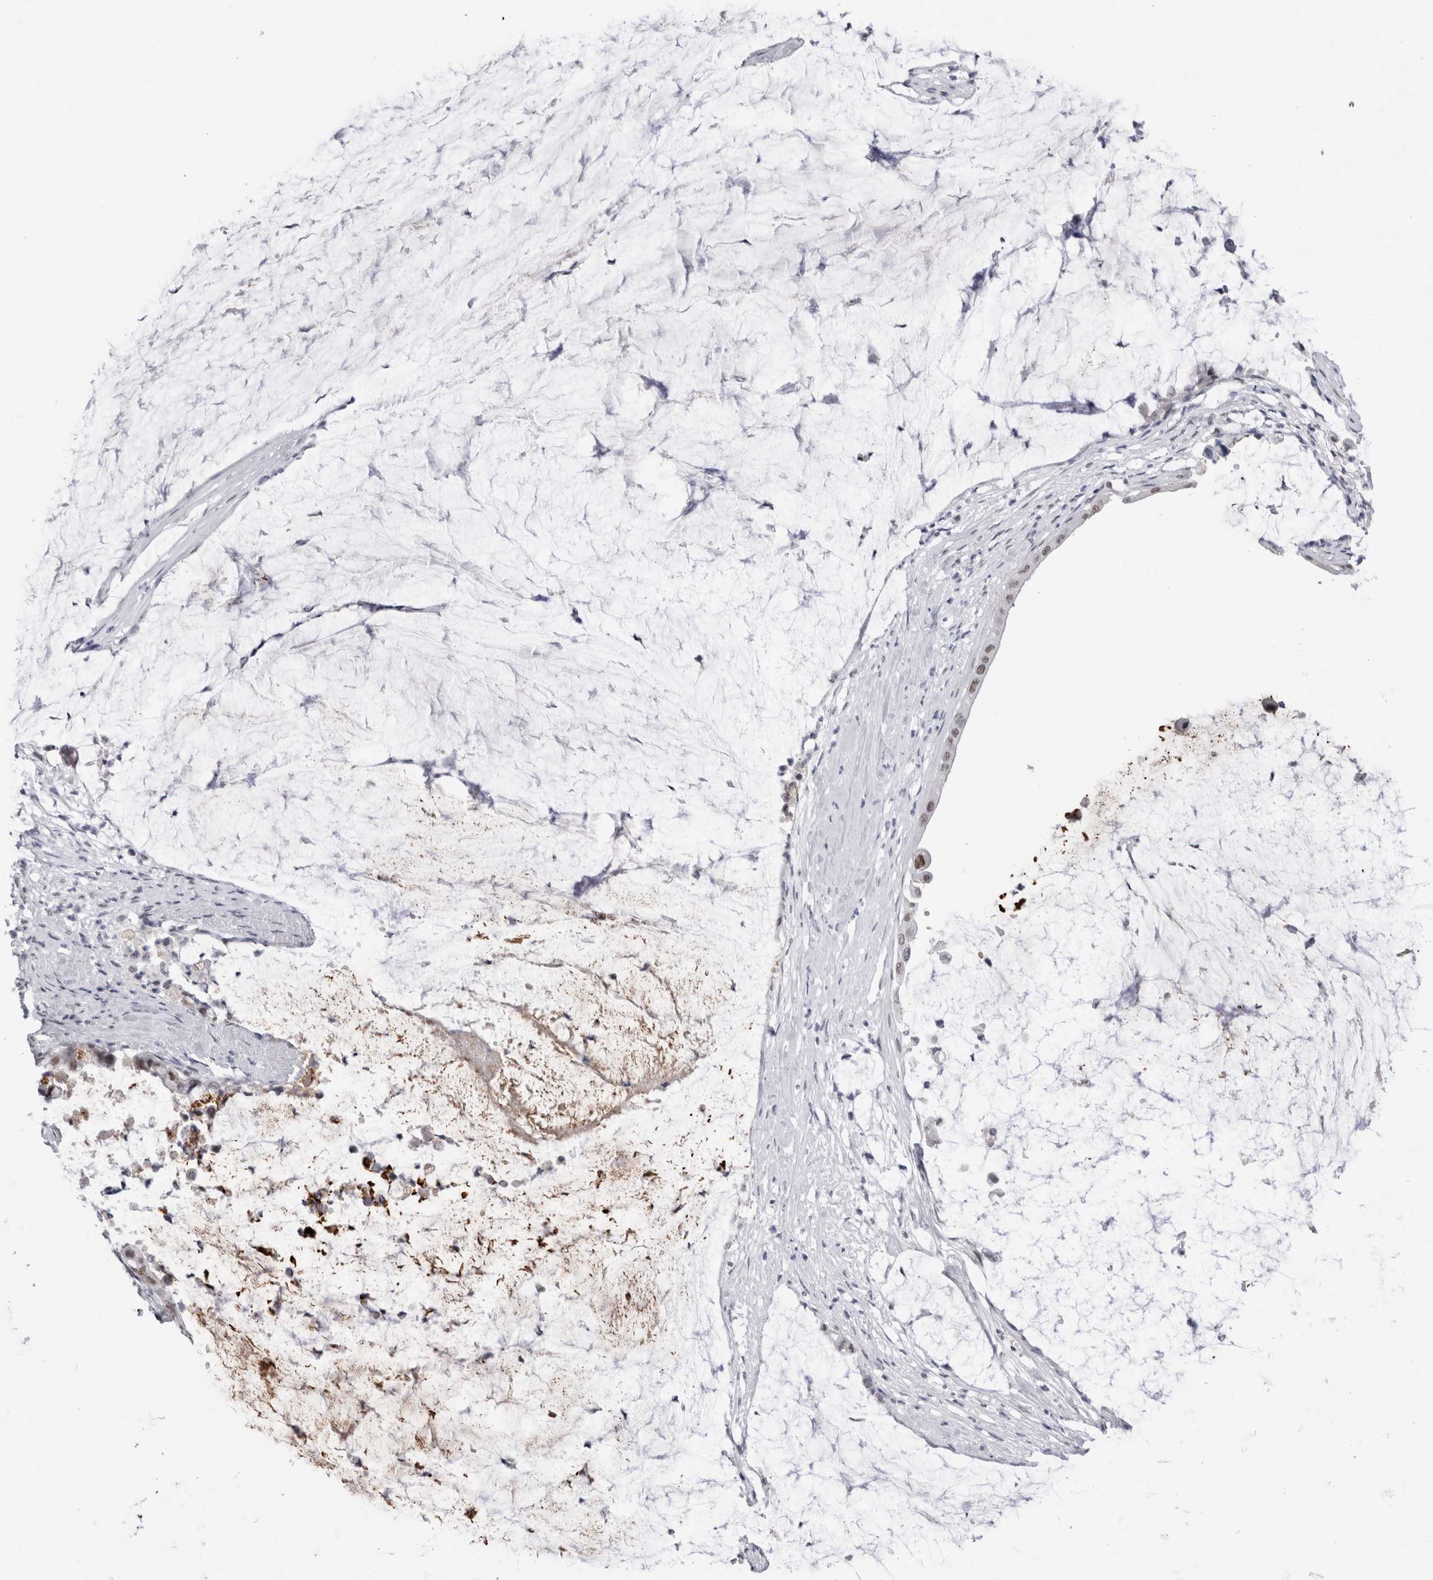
{"staining": {"intensity": "moderate", "quantity": "25%-75%", "location": "nuclear"}, "tissue": "pancreatic cancer", "cell_type": "Tumor cells", "image_type": "cancer", "snomed": [{"axis": "morphology", "description": "Adenocarcinoma, NOS"}, {"axis": "topography", "description": "Pancreas"}], "caption": "Moderate nuclear expression is seen in about 25%-75% of tumor cells in pancreatic cancer (adenocarcinoma).", "gene": "API5", "patient": {"sex": "male", "age": 41}}